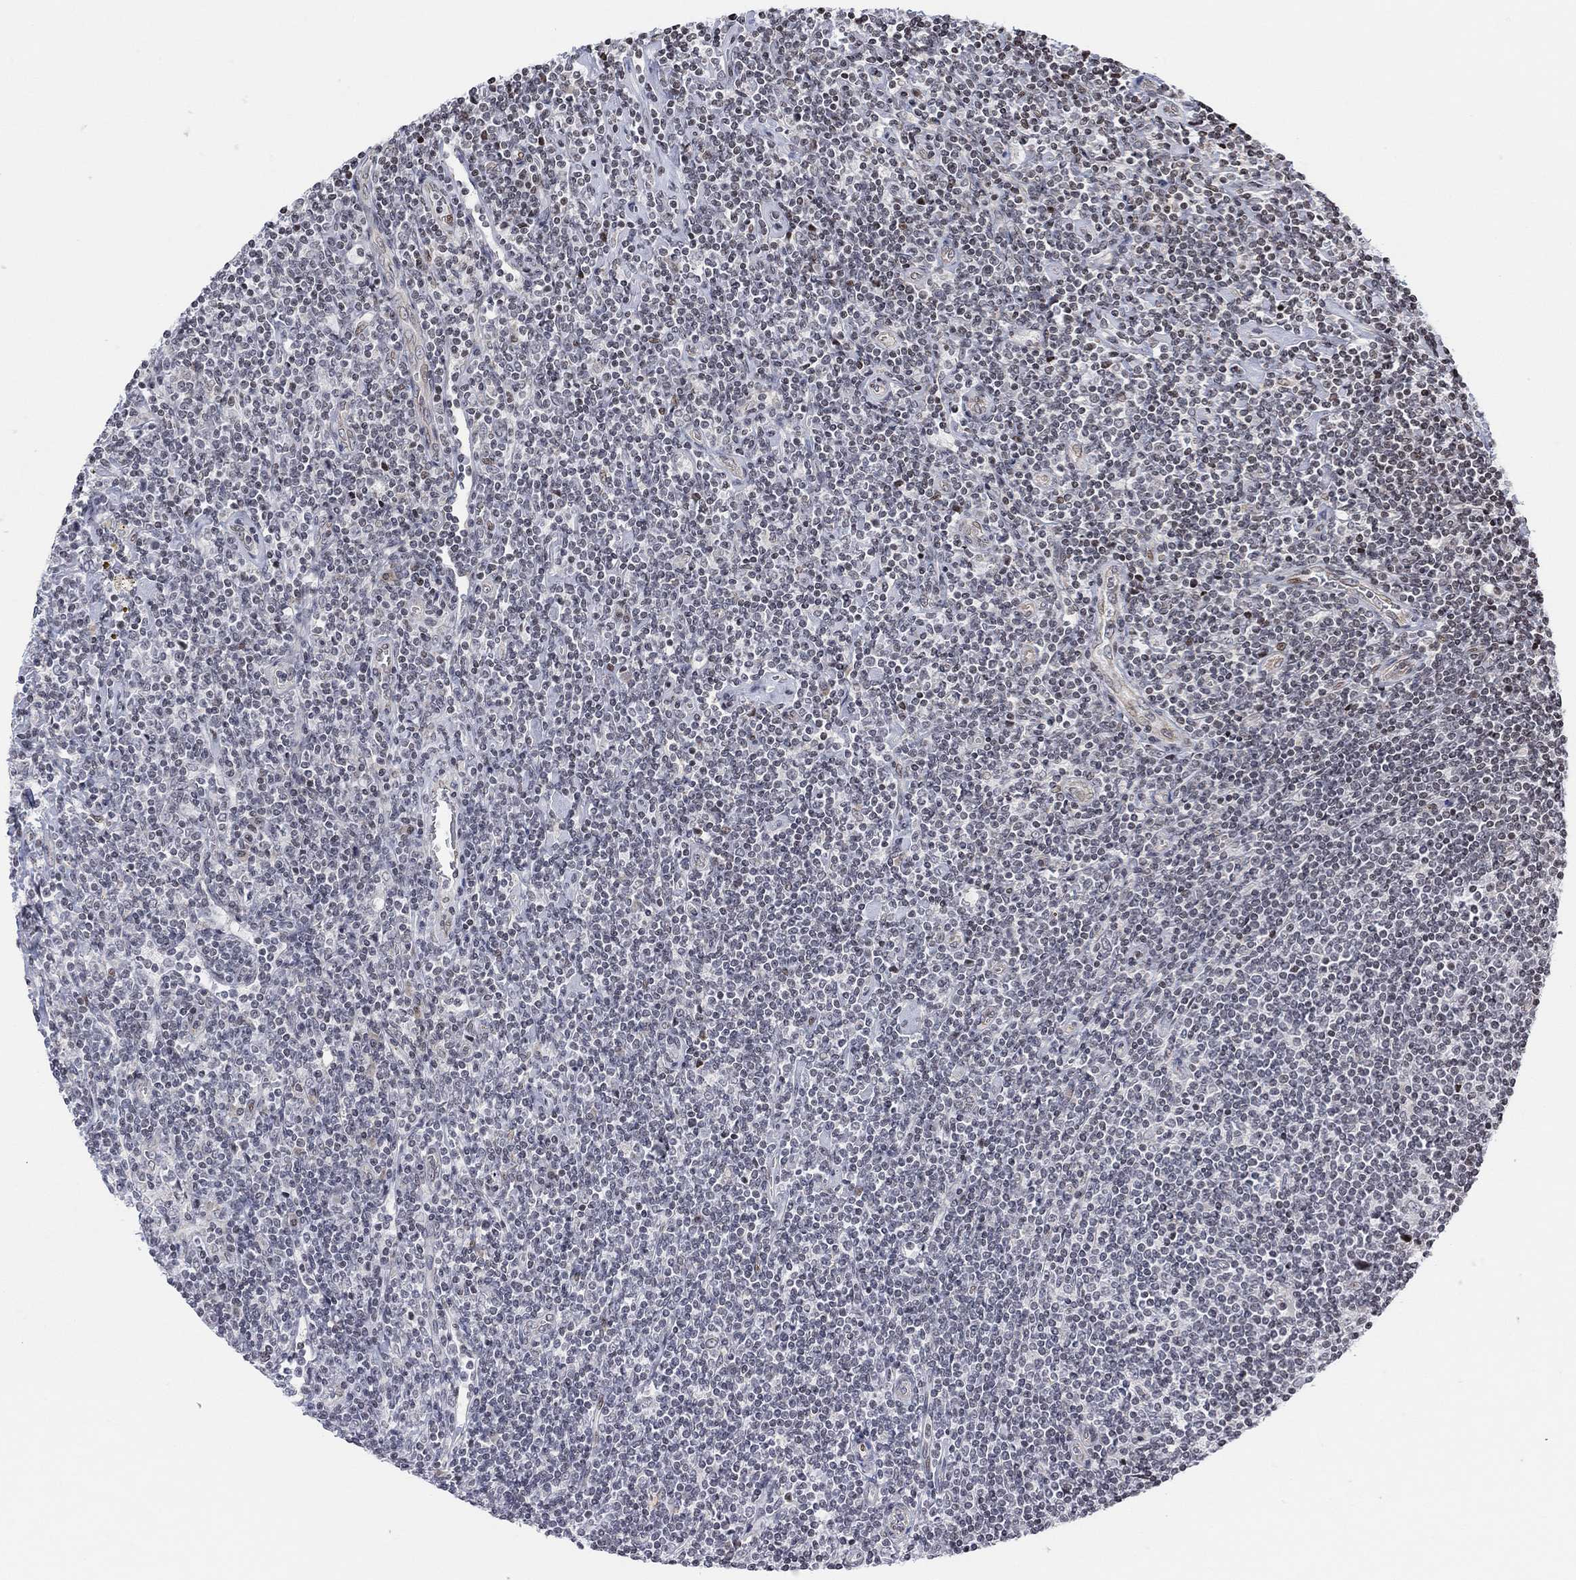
{"staining": {"intensity": "negative", "quantity": "none", "location": "none"}, "tissue": "lymphoma", "cell_type": "Tumor cells", "image_type": "cancer", "snomed": [{"axis": "morphology", "description": "Hodgkin's disease, NOS"}, {"axis": "topography", "description": "Lymph node"}], "caption": "IHC micrograph of neoplastic tissue: human Hodgkin's disease stained with DAB shows no significant protein positivity in tumor cells. (DAB (3,3'-diaminobenzidine) IHC visualized using brightfield microscopy, high magnification).", "gene": "ABHD14A", "patient": {"sex": "male", "age": 40}}